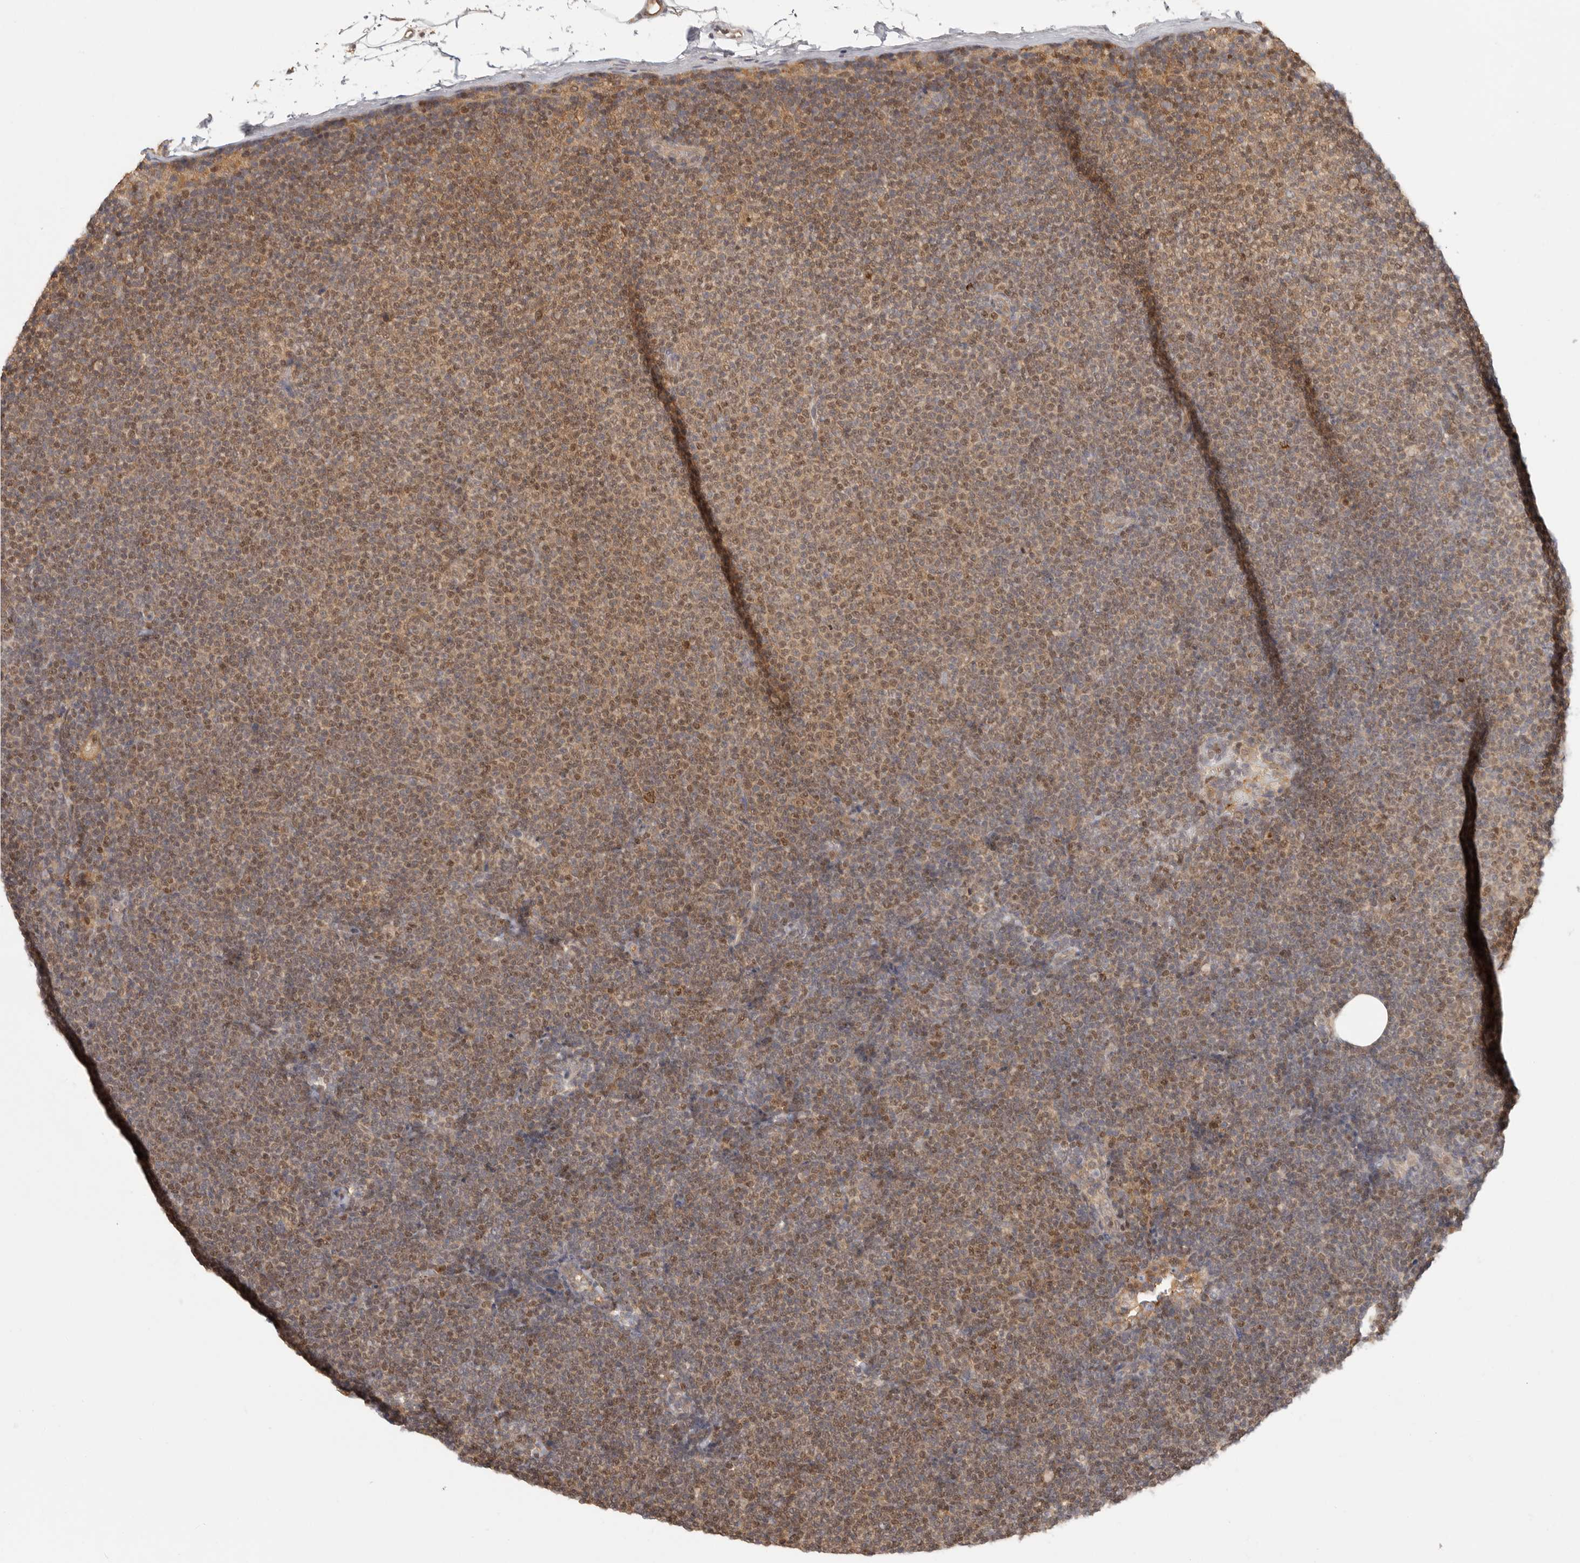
{"staining": {"intensity": "moderate", "quantity": "25%-75%", "location": "cytoplasmic/membranous,nuclear"}, "tissue": "lymphoma", "cell_type": "Tumor cells", "image_type": "cancer", "snomed": [{"axis": "morphology", "description": "Malignant lymphoma, non-Hodgkin's type, Low grade"}, {"axis": "topography", "description": "Lymph node"}], "caption": "High-power microscopy captured an immunohistochemistry (IHC) photomicrograph of lymphoma, revealing moderate cytoplasmic/membranous and nuclear expression in about 25%-75% of tumor cells. The staining is performed using DAB brown chromogen to label protein expression. The nuclei are counter-stained blue using hematoxylin.", "gene": "PSMA5", "patient": {"sex": "female", "age": 53}}